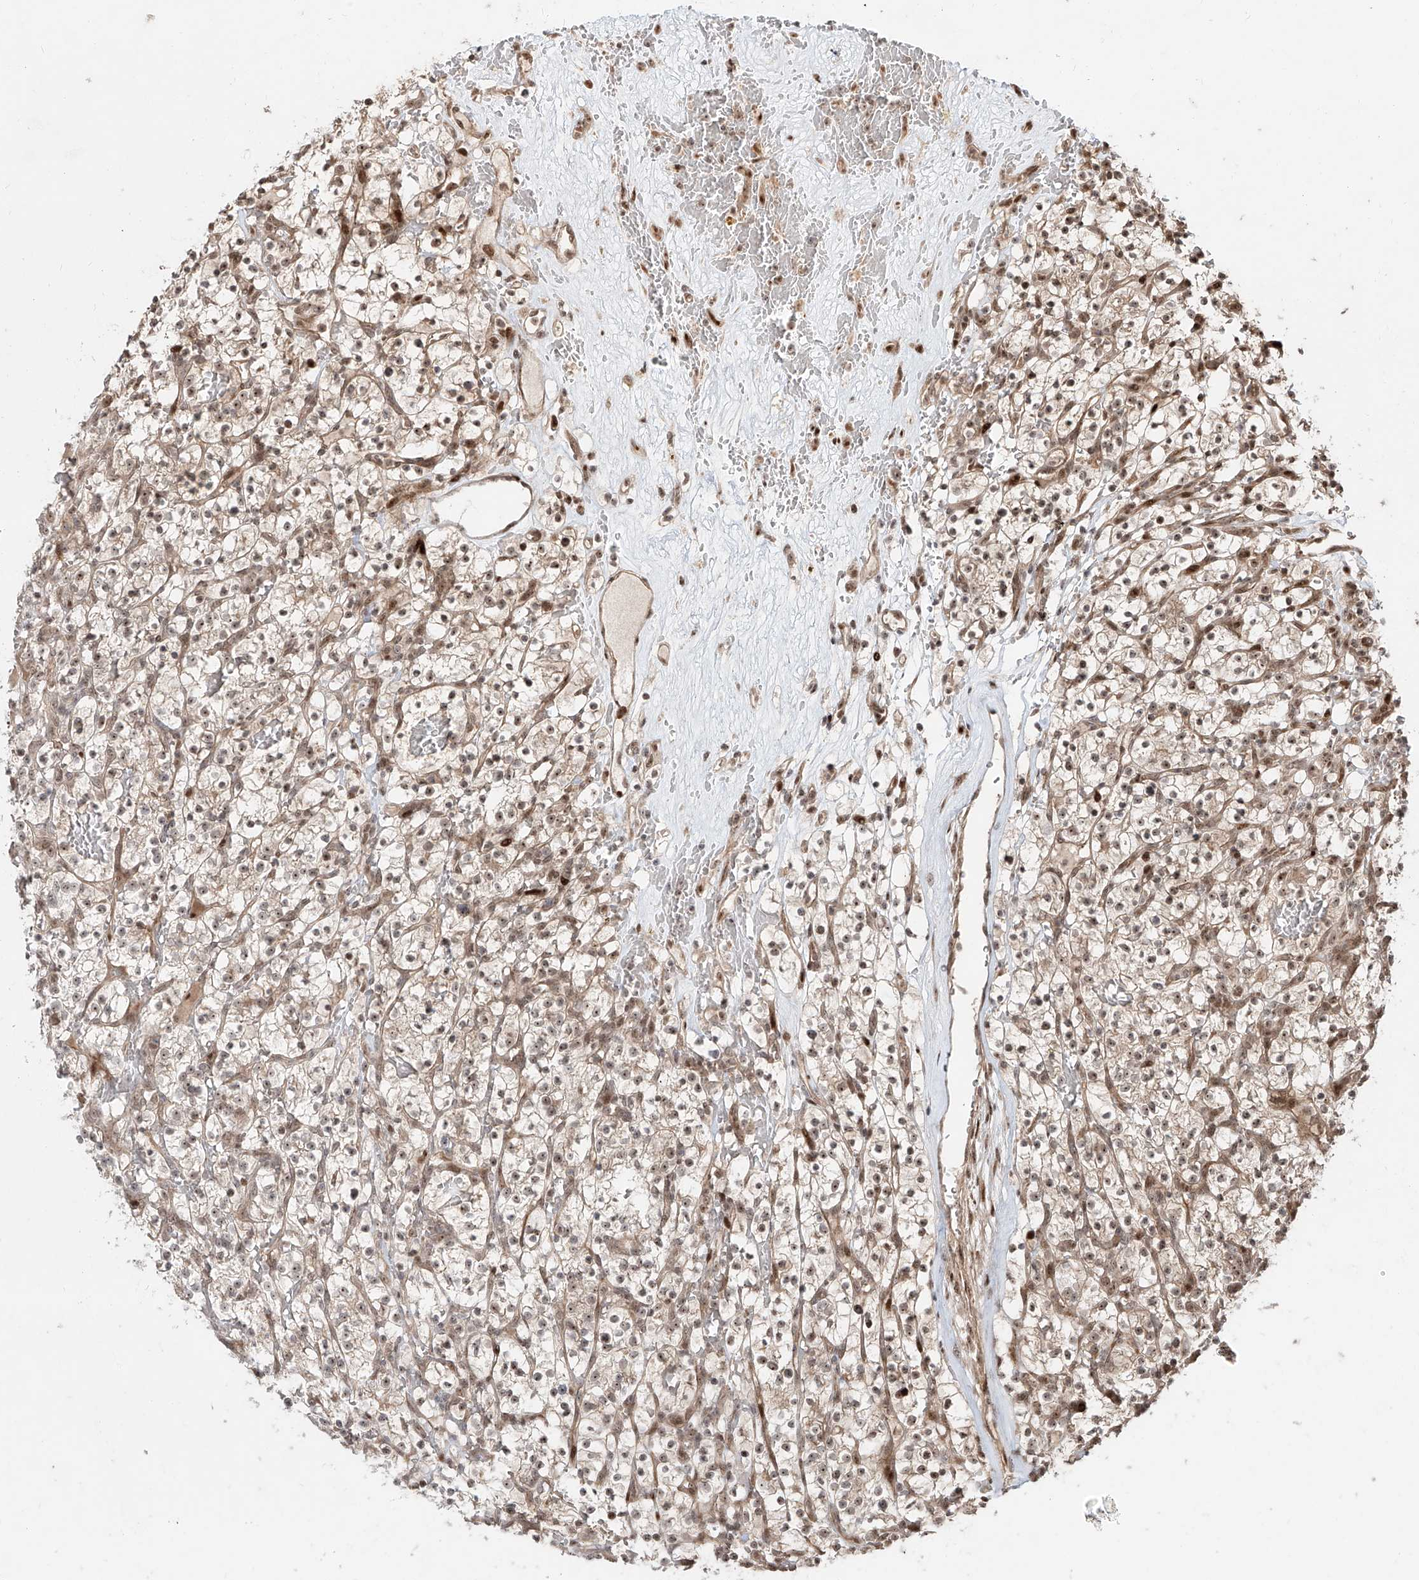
{"staining": {"intensity": "moderate", "quantity": ">75%", "location": "nuclear"}, "tissue": "renal cancer", "cell_type": "Tumor cells", "image_type": "cancer", "snomed": [{"axis": "morphology", "description": "Adenocarcinoma, NOS"}, {"axis": "topography", "description": "Kidney"}], "caption": "The immunohistochemical stain labels moderate nuclear expression in tumor cells of renal cancer (adenocarcinoma) tissue. (Brightfield microscopy of DAB IHC at high magnification).", "gene": "ZNF710", "patient": {"sex": "female", "age": 57}}